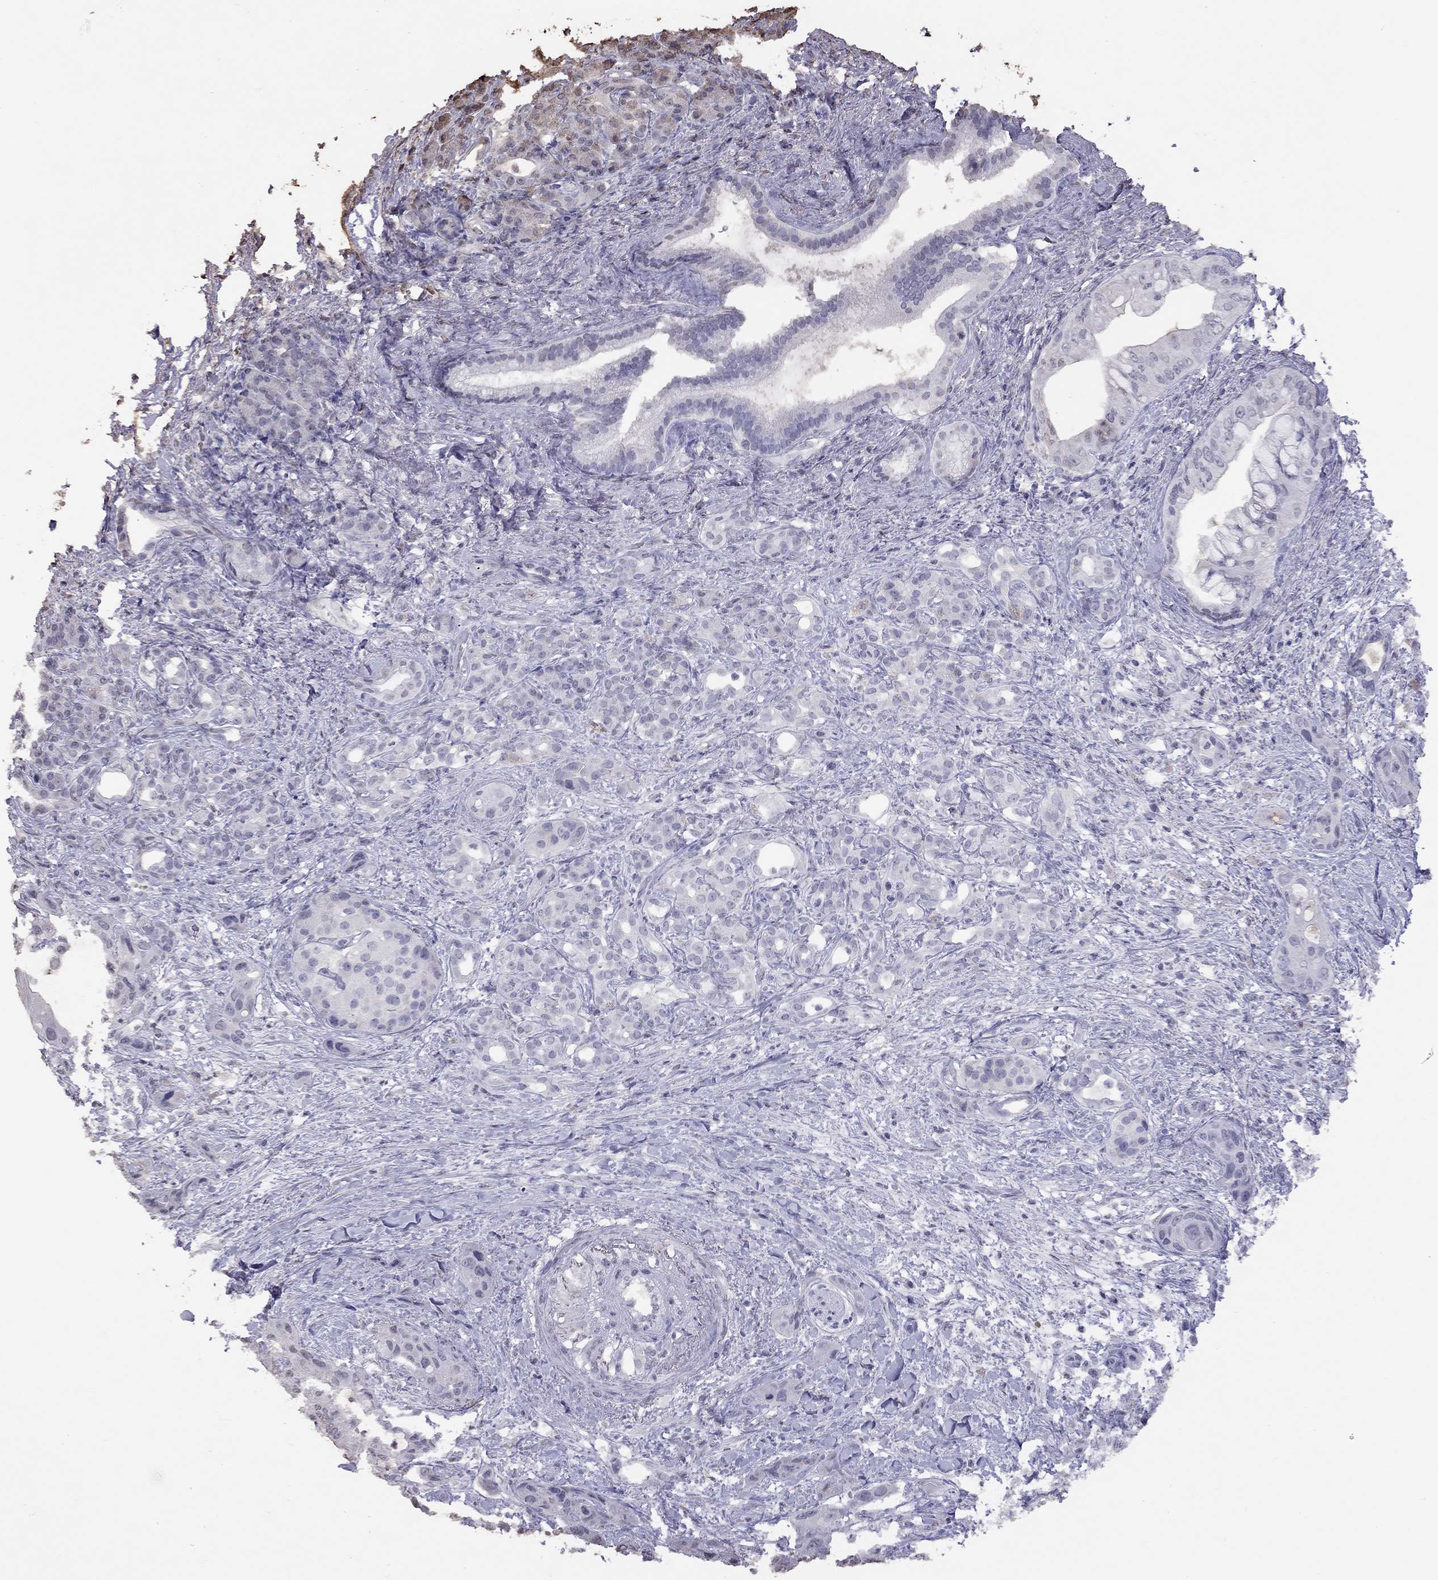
{"staining": {"intensity": "negative", "quantity": "none", "location": "none"}, "tissue": "pancreatic cancer", "cell_type": "Tumor cells", "image_type": "cancer", "snomed": [{"axis": "morphology", "description": "Adenocarcinoma, NOS"}, {"axis": "topography", "description": "Pancreas"}], "caption": "High power microscopy histopathology image of an immunohistochemistry (IHC) histopathology image of pancreatic adenocarcinoma, revealing no significant expression in tumor cells.", "gene": "SUN3", "patient": {"sex": "male", "age": 71}}